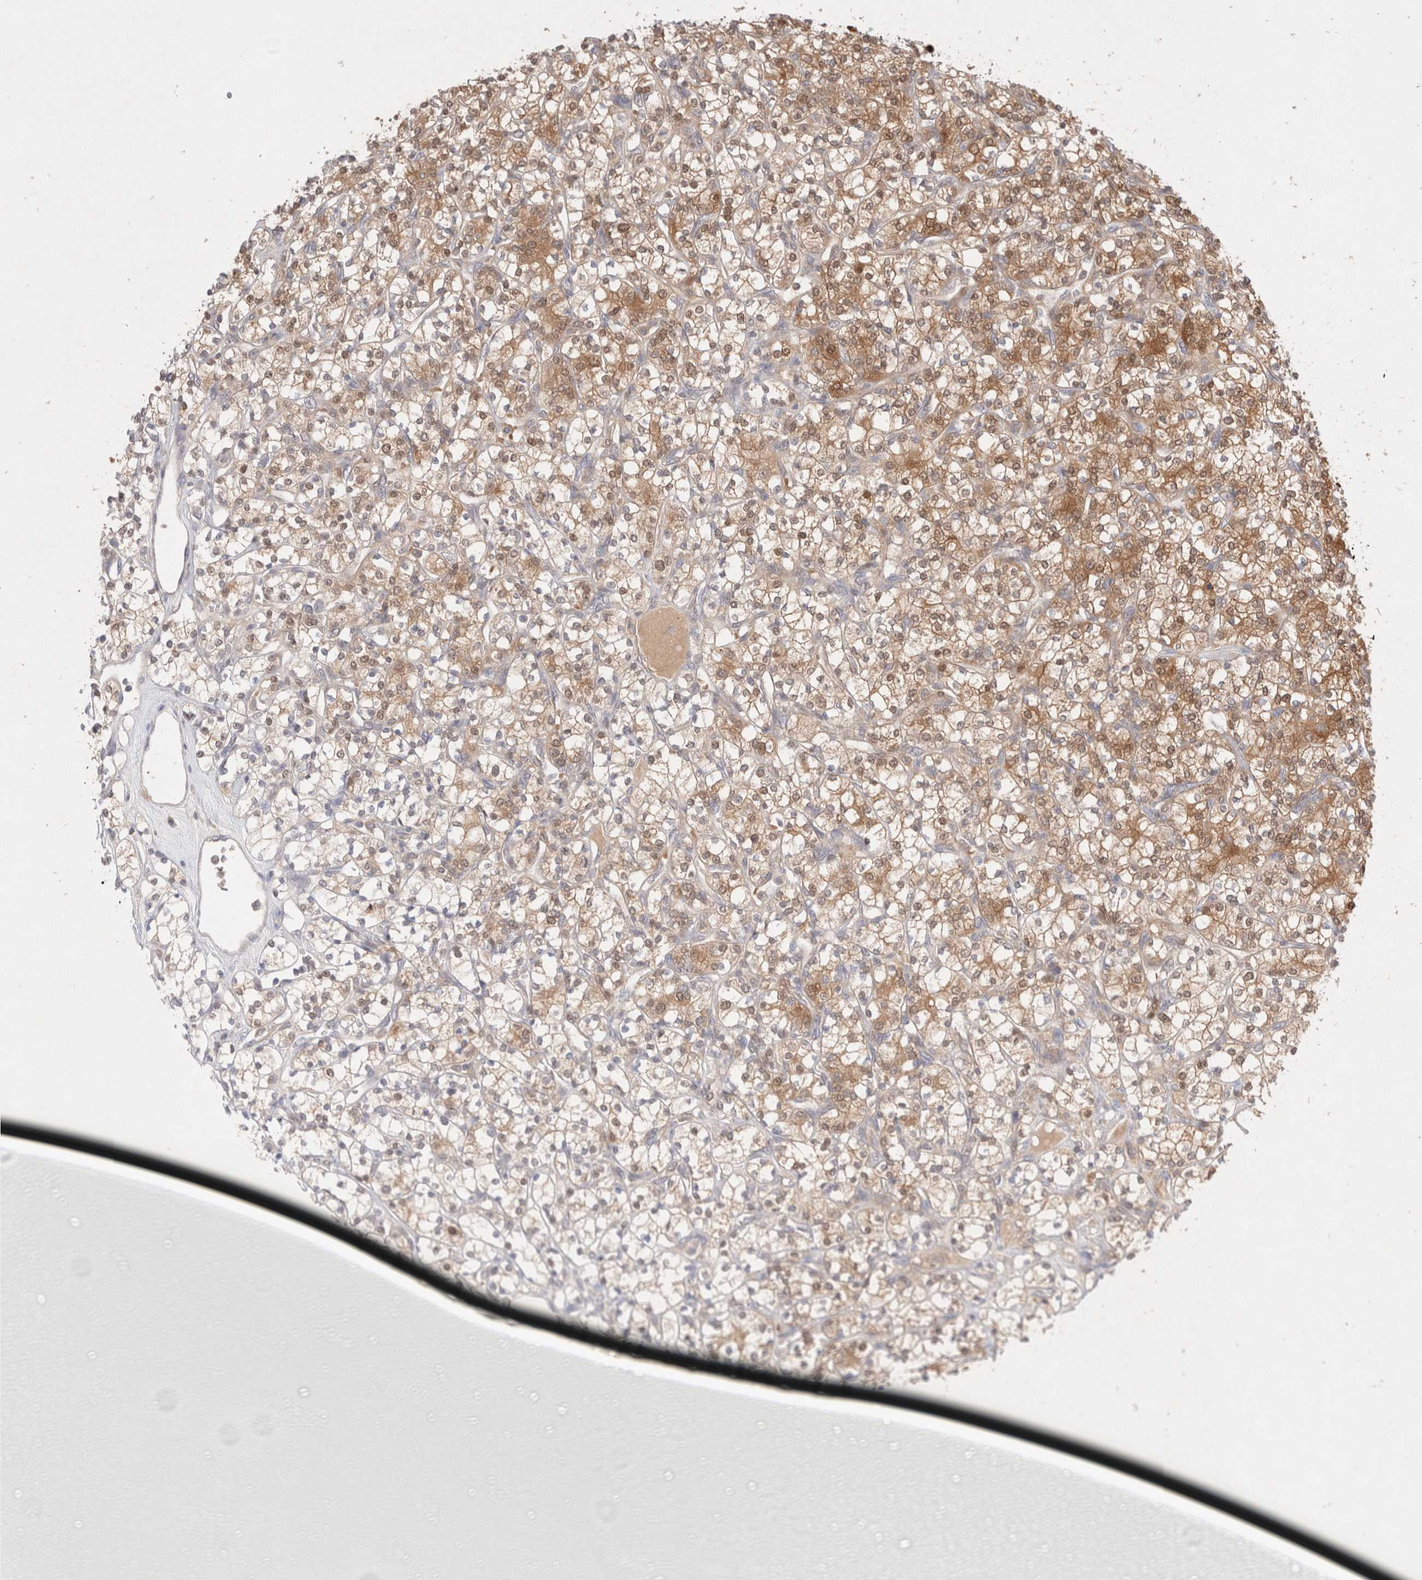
{"staining": {"intensity": "moderate", "quantity": ">75%", "location": "cytoplasmic/membranous,nuclear"}, "tissue": "renal cancer", "cell_type": "Tumor cells", "image_type": "cancer", "snomed": [{"axis": "morphology", "description": "Adenocarcinoma, NOS"}, {"axis": "topography", "description": "Kidney"}], "caption": "IHC micrograph of adenocarcinoma (renal) stained for a protein (brown), which demonstrates medium levels of moderate cytoplasmic/membranous and nuclear positivity in about >75% of tumor cells.", "gene": "STARD10", "patient": {"sex": "male", "age": 77}}